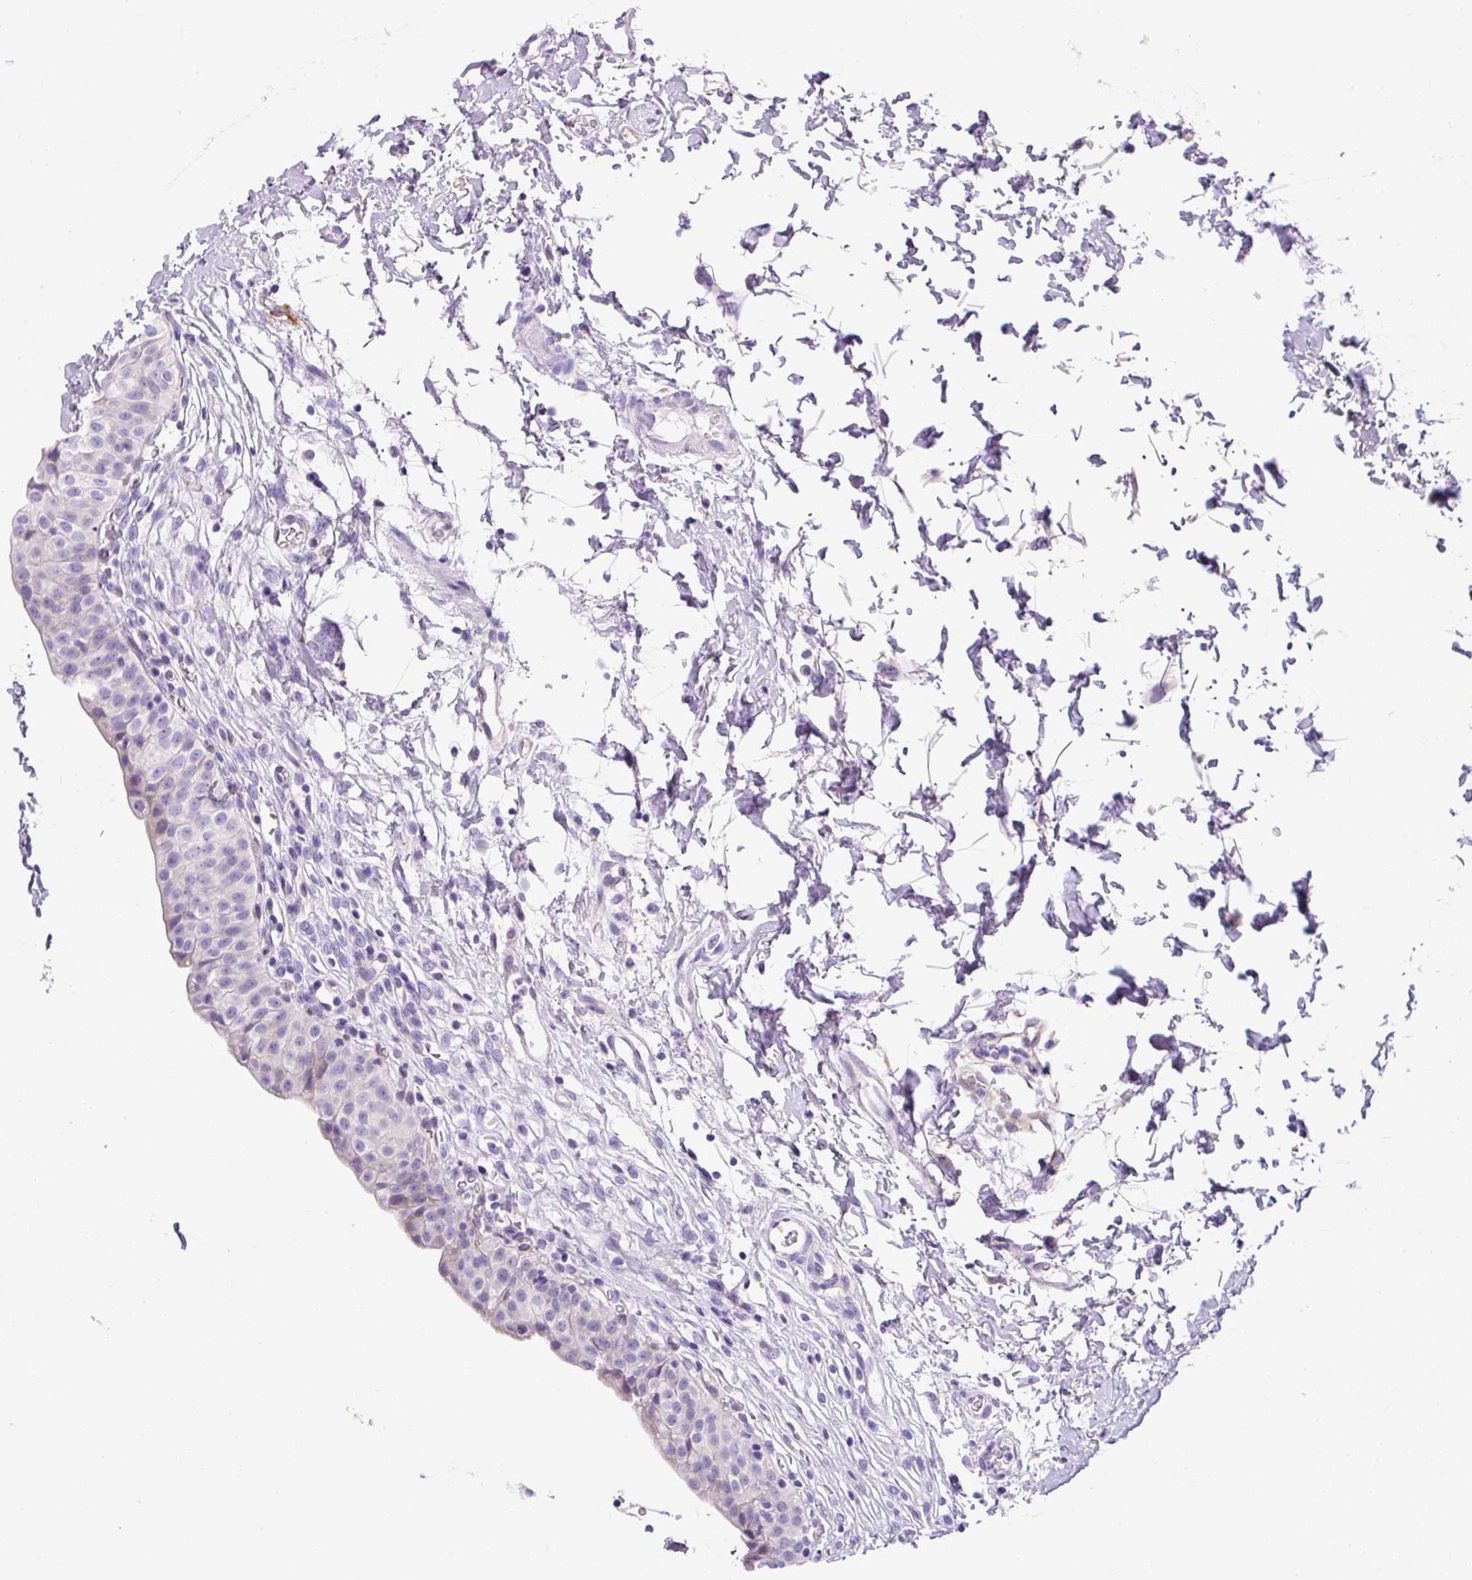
{"staining": {"intensity": "negative", "quantity": "none", "location": "none"}, "tissue": "urinary bladder", "cell_type": "Urothelial cells", "image_type": "normal", "snomed": [{"axis": "morphology", "description": "Normal tissue, NOS"}, {"axis": "topography", "description": "Urinary bladder"}, {"axis": "topography", "description": "Peripheral nerve tissue"}], "caption": "DAB (3,3'-diaminobenzidine) immunohistochemical staining of benign human urinary bladder reveals no significant staining in urothelial cells.", "gene": "ASB4", "patient": {"sex": "male", "age": 55}}